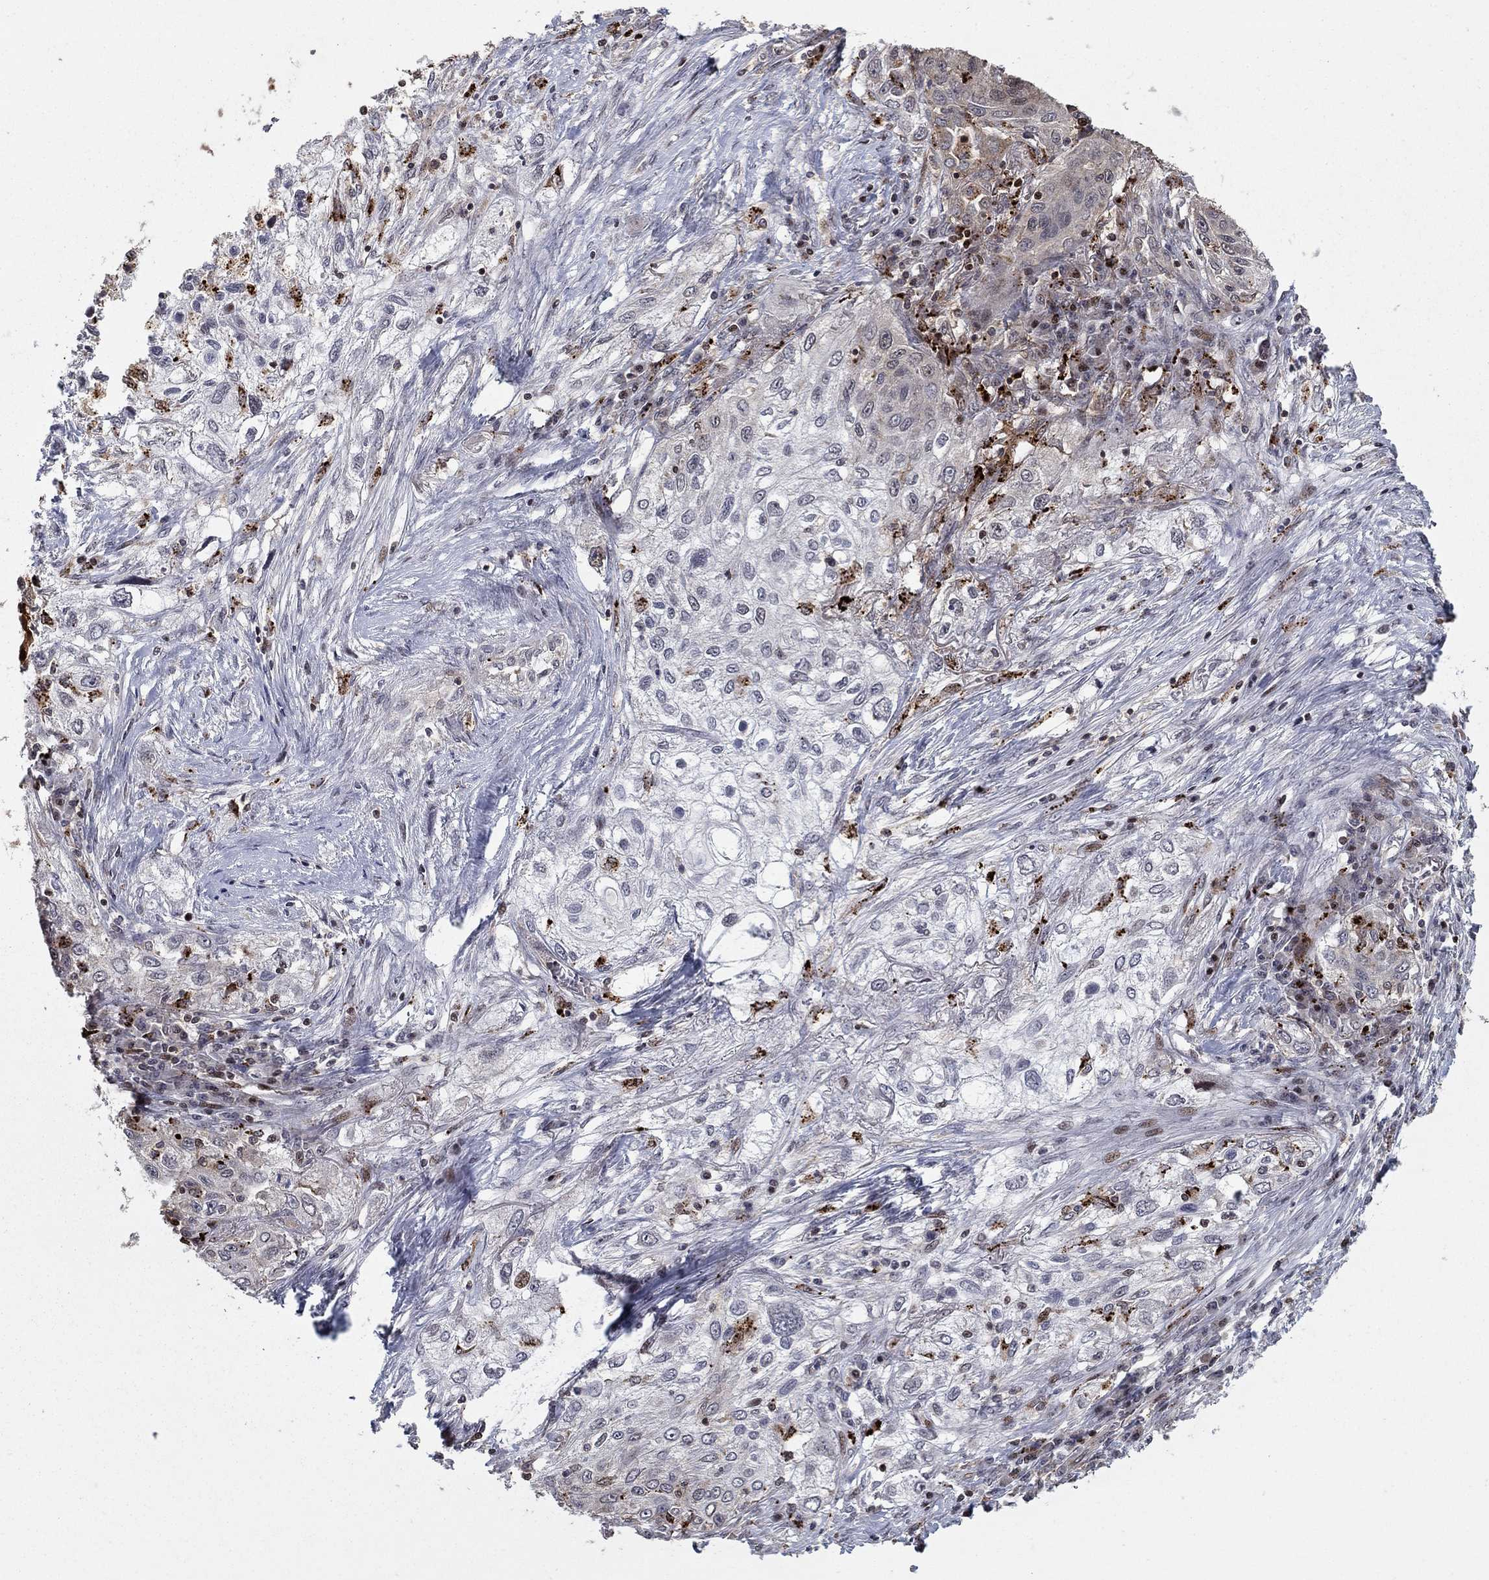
{"staining": {"intensity": "weak", "quantity": "<25%", "location": "nuclear"}, "tissue": "lung cancer", "cell_type": "Tumor cells", "image_type": "cancer", "snomed": [{"axis": "morphology", "description": "Squamous cell carcinoma, NOS"}, {"axis": "topography", "description": "Lung"}], "caption": "The micrograph displays no staining of tumor cells in lung squamous cell carcinoma.", "gene": "LPCAT4", "patient": {"sex": "female", "age": 69}}